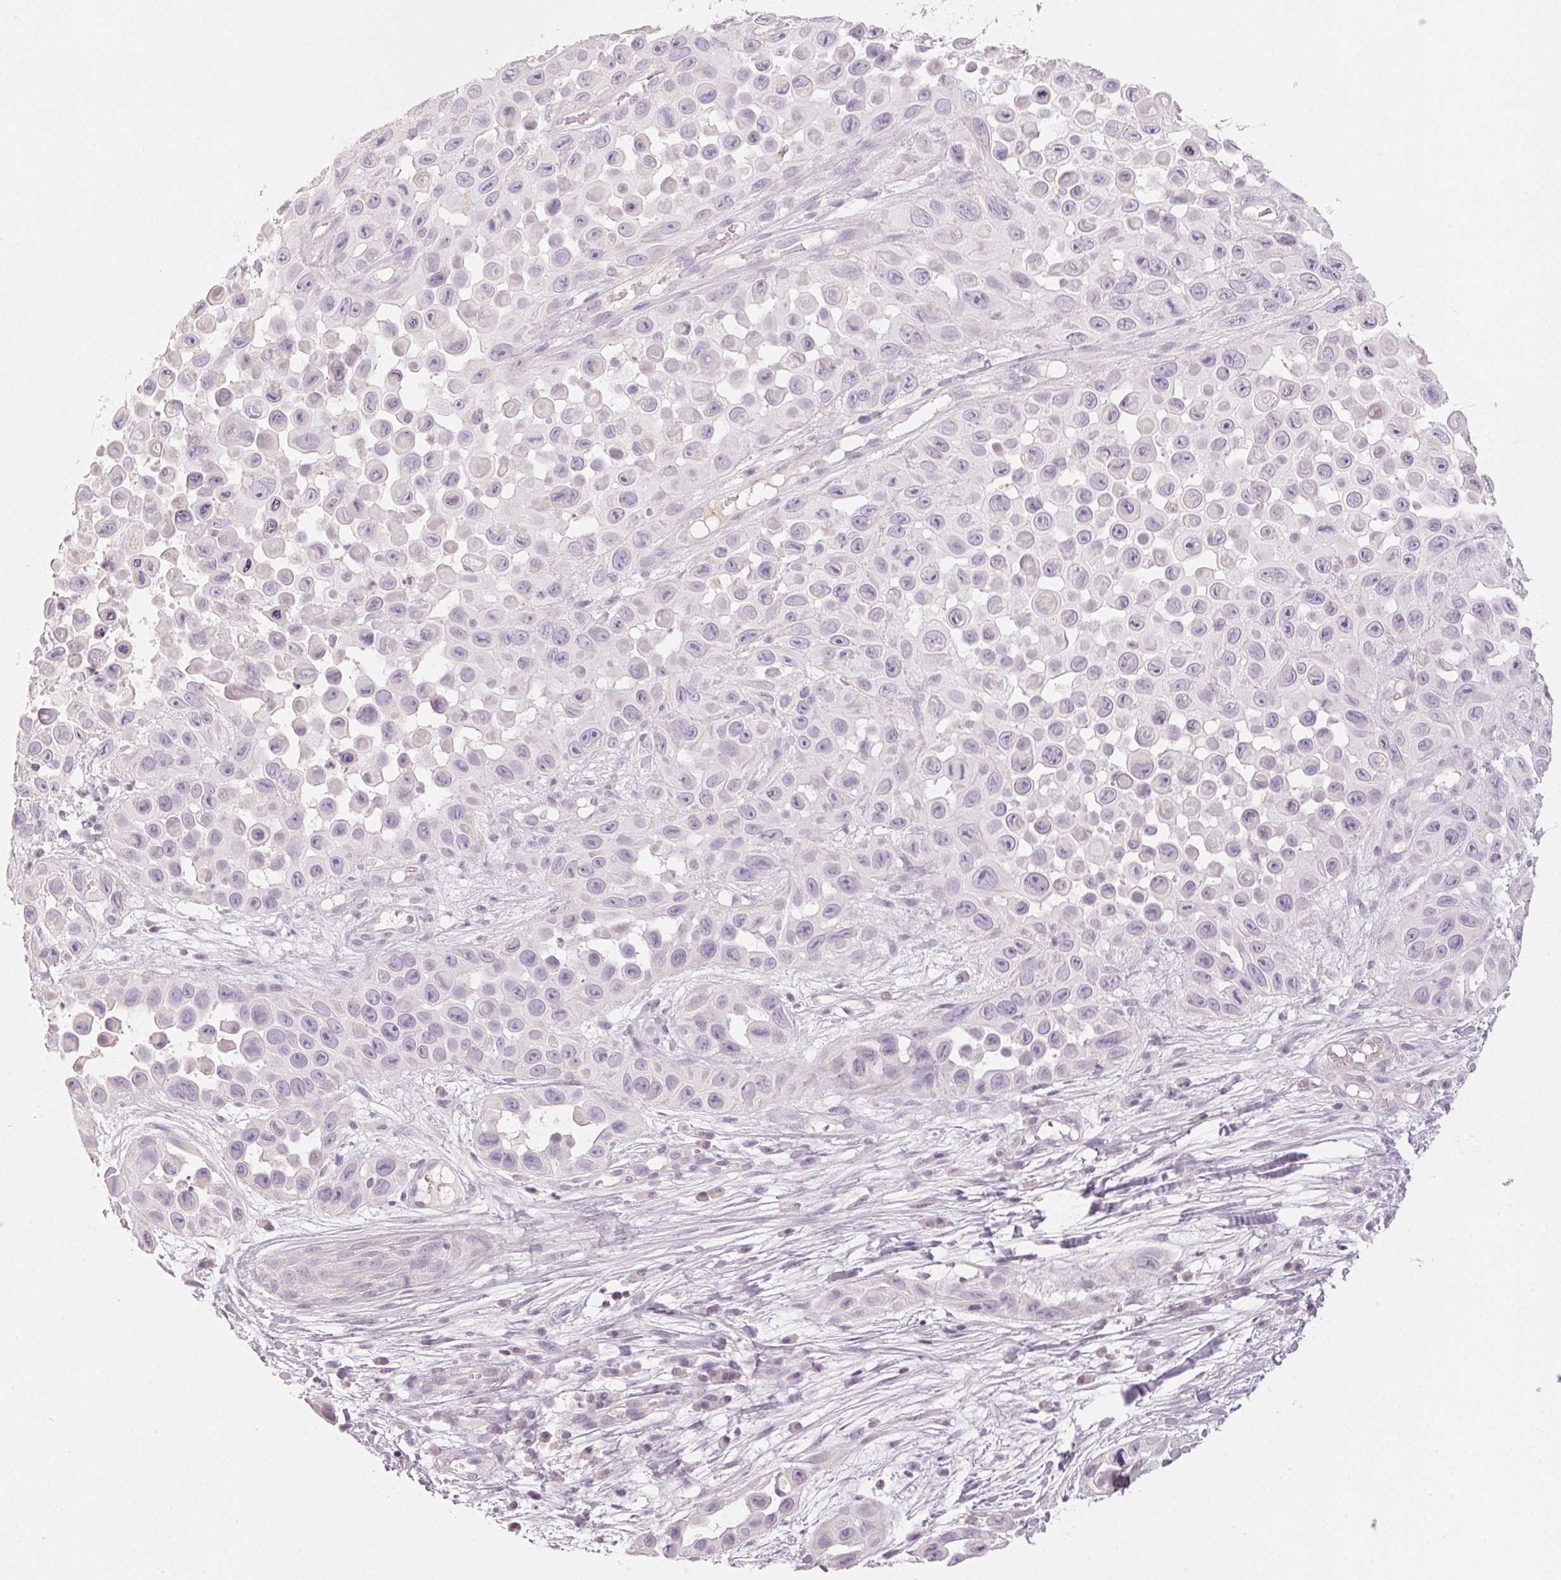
{"staining": {"intensity": "negative", "quantity": "none", "location": "none"}, "tissue": "skin cancer", "cell_type": "Tumor cells", "image_type": "cancer", "snomed": [{"axis": "morphology", "description": "Squamous cell carcinoma, NOS"}, {"axis": "topography", "description": "Skin"}], "caption": "An IHC image of squamous cell carcinoma (skin) is shown. There is no staining in tumor cells of squamous cell carcinoma (skin). (DAB immunohistochemistry with hematoxylin counter stain).", "gene": "LVRN", "patient": {"sex": "male", "age": 81}}